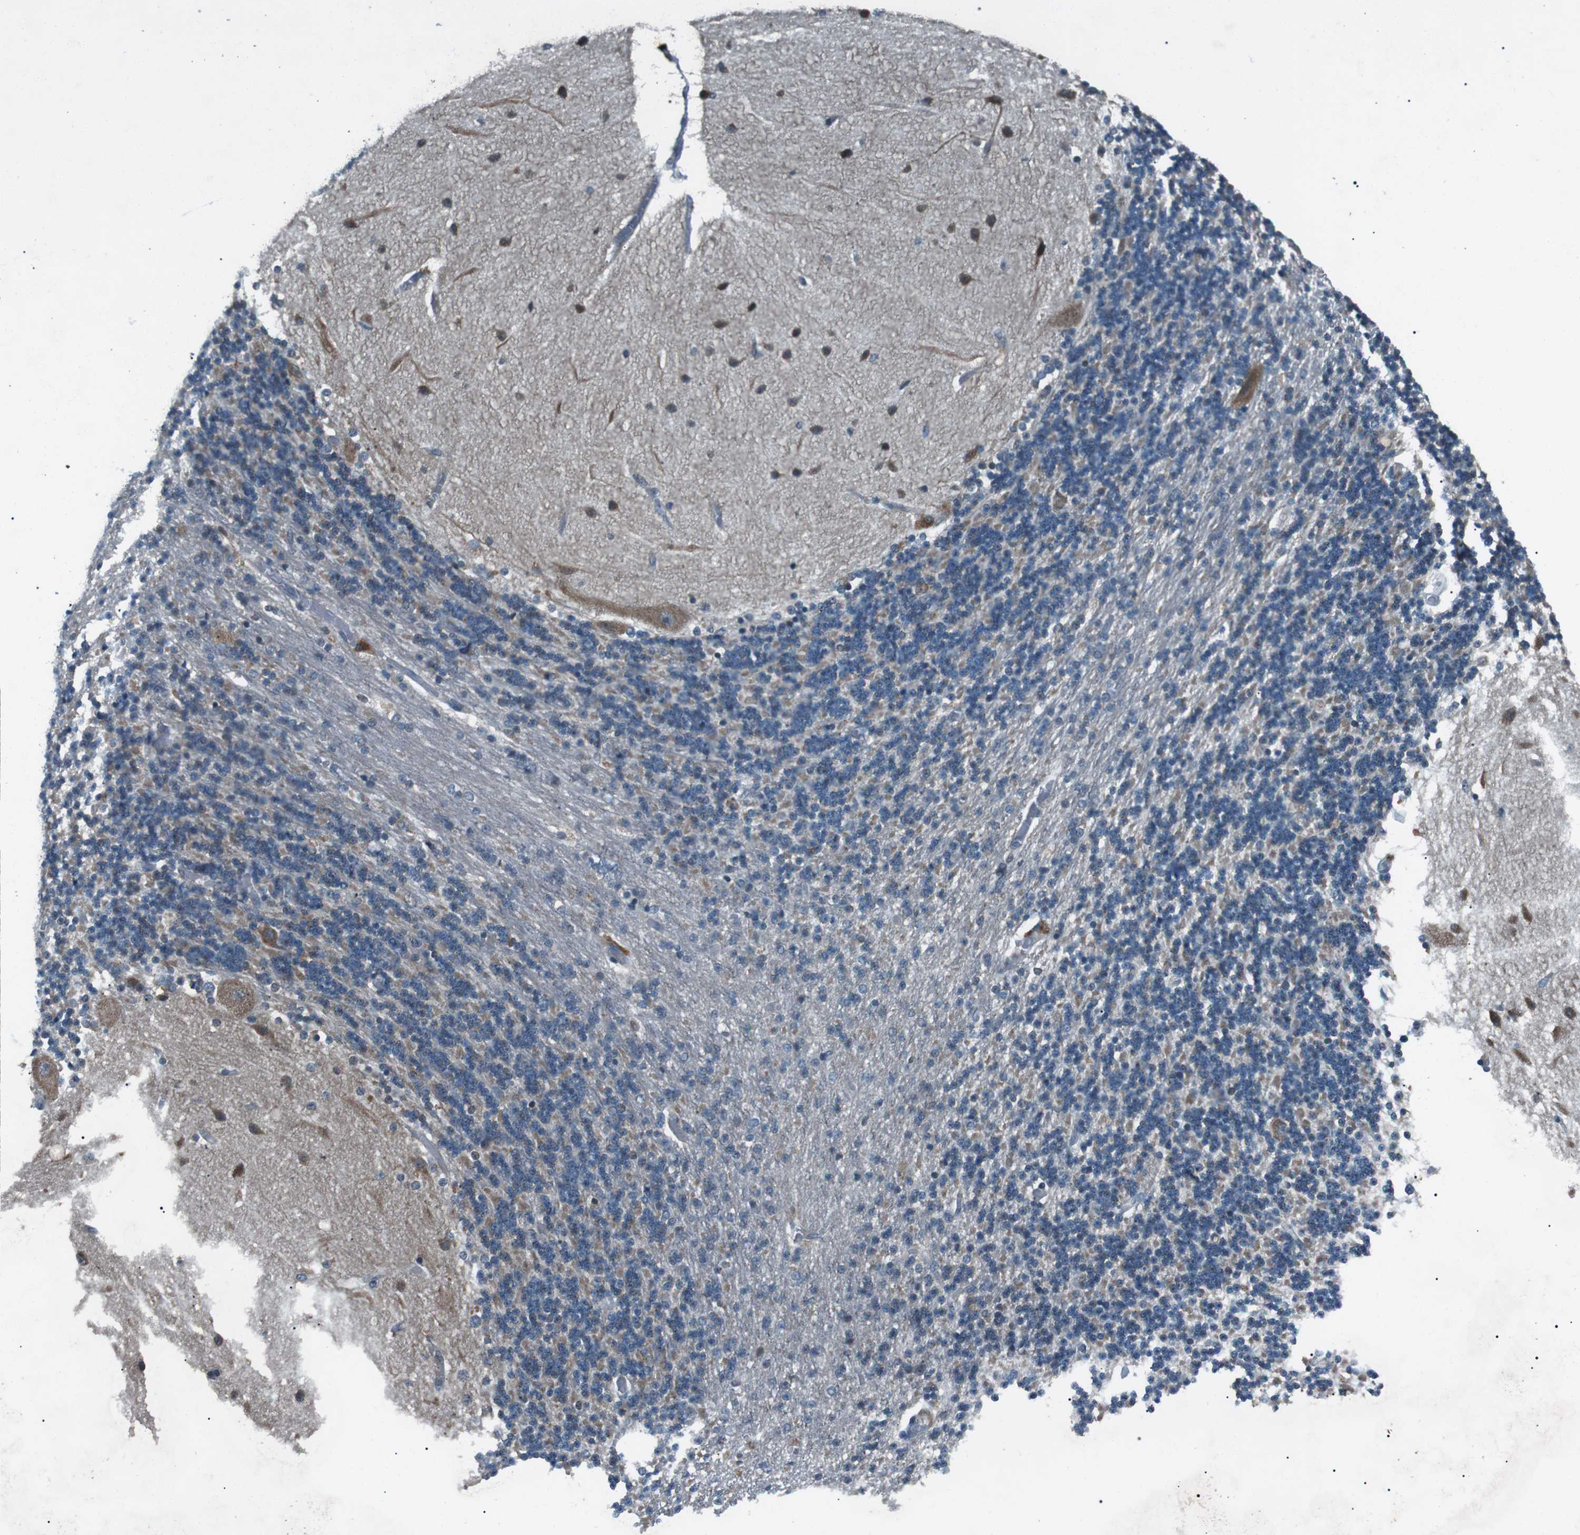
{"staining": {"intensity": "moderate", "quantity": "<25%", "location": "cytoplasmic/membranous"}, "tissue": "cerebellum", "cell_type": "Cells in granular layer", "image_type": "normal", "snomed": [{"axis": "morphology", "description": "Normal tissue, NOS"}, {"axis": "topography", "description": "Cerebellum"}], "caption": "Normal cerebellum was stained to show a protein in brown. There is low levels of moderate cytoplasmic/membranous expression in approximately <25% of cells in granular layer.", "gene": "LRIG2", "patient": {"sex": "female", "age": 54}}